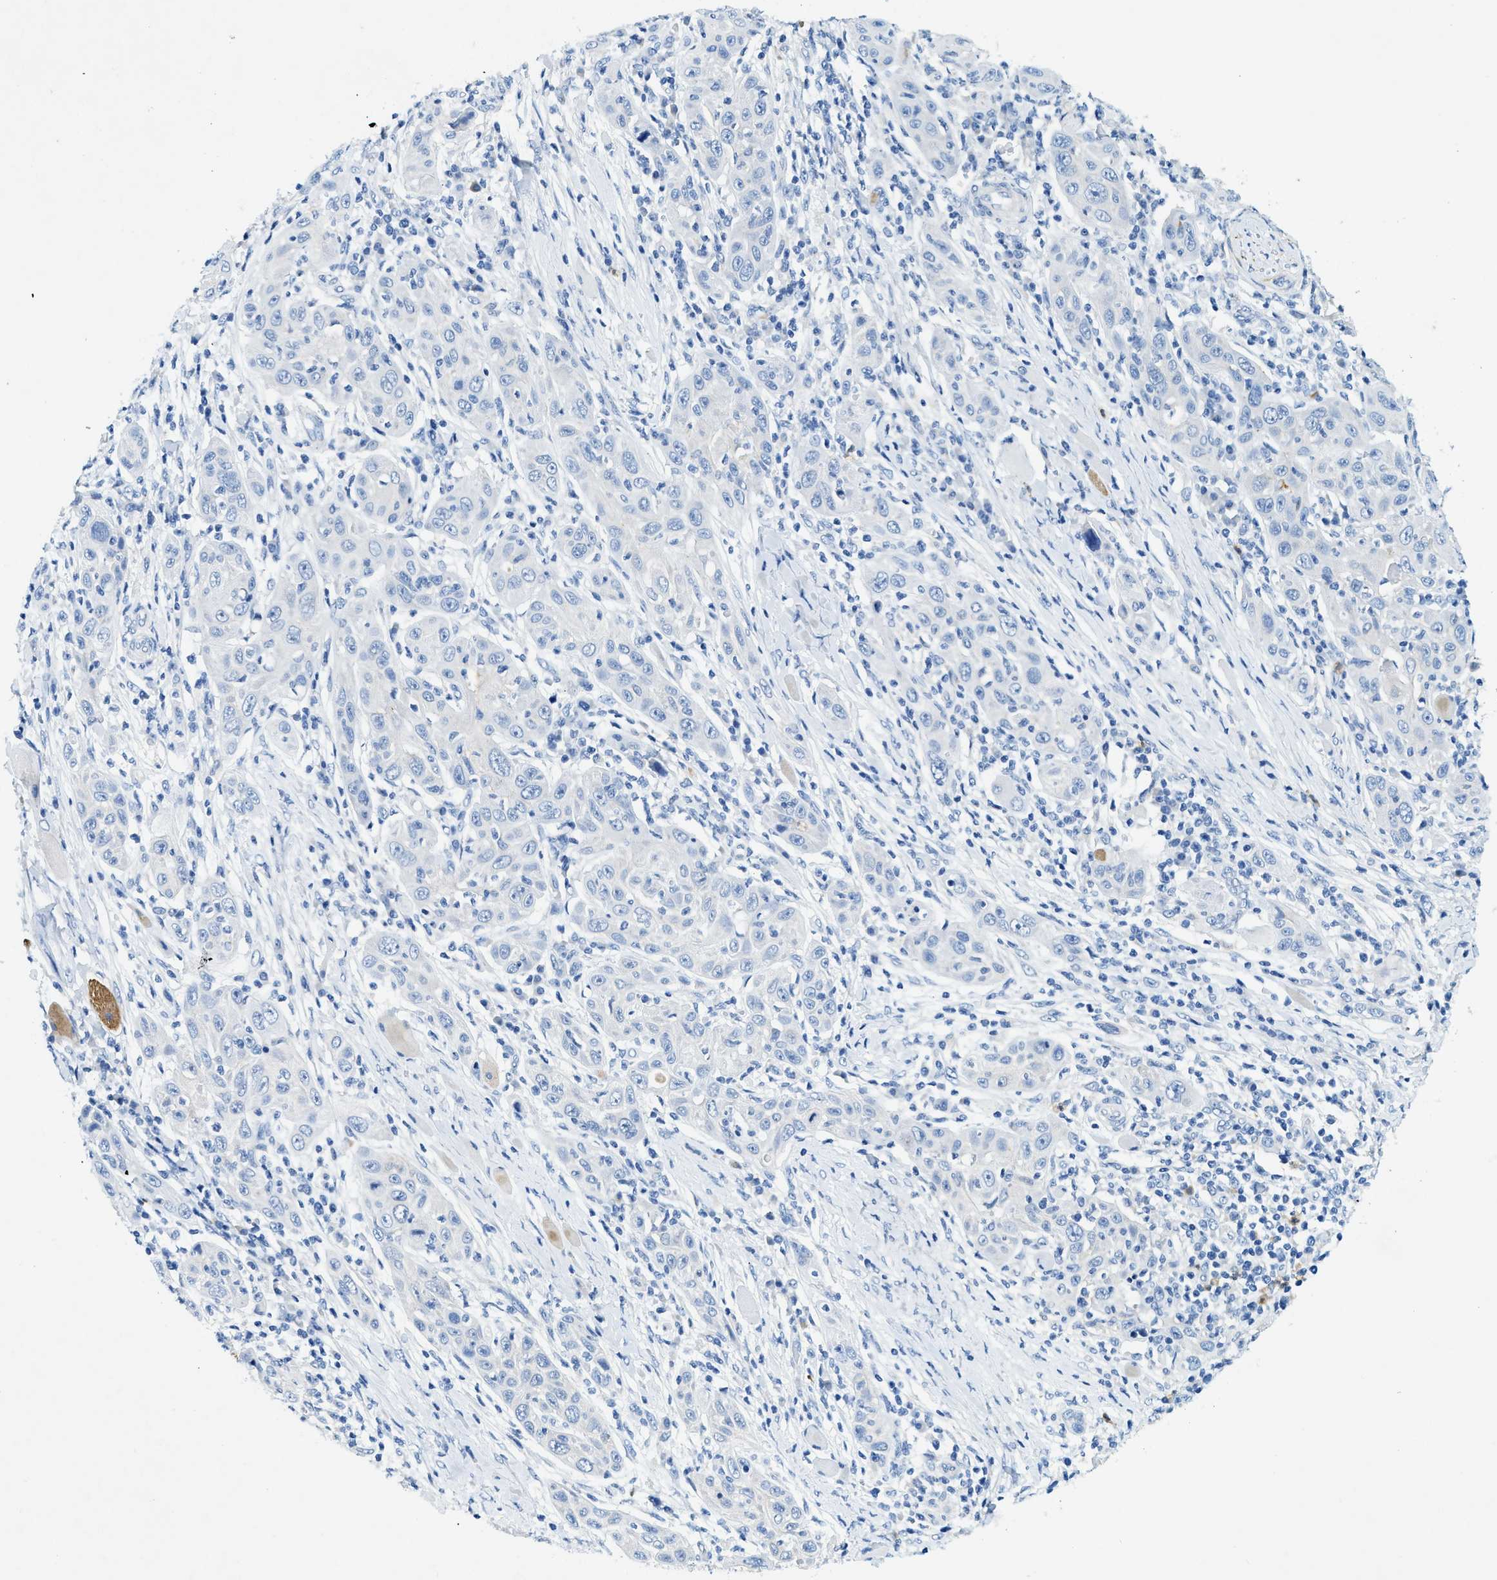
{"staining": {"intensity": "negative", "quantity": "none", "location": "none"}, "tissue": "skin cancer", "cell_type": "Tumor cells", "image_type": "cancer", "snomed": [{"axis": "morphology", "description": "Squamous cell carcinoma, NOS"}, {"axis": "topography", "description": "Skin"}], "caption": "IHC histopathology image of neoplastic tissue: human skin cancer (squamous cell carcinoma) stained with DAB shows no significant protein expression in tumor cells.", "gene": "ZDHHC13", "patient": {"sex": "female", "age": 88}}